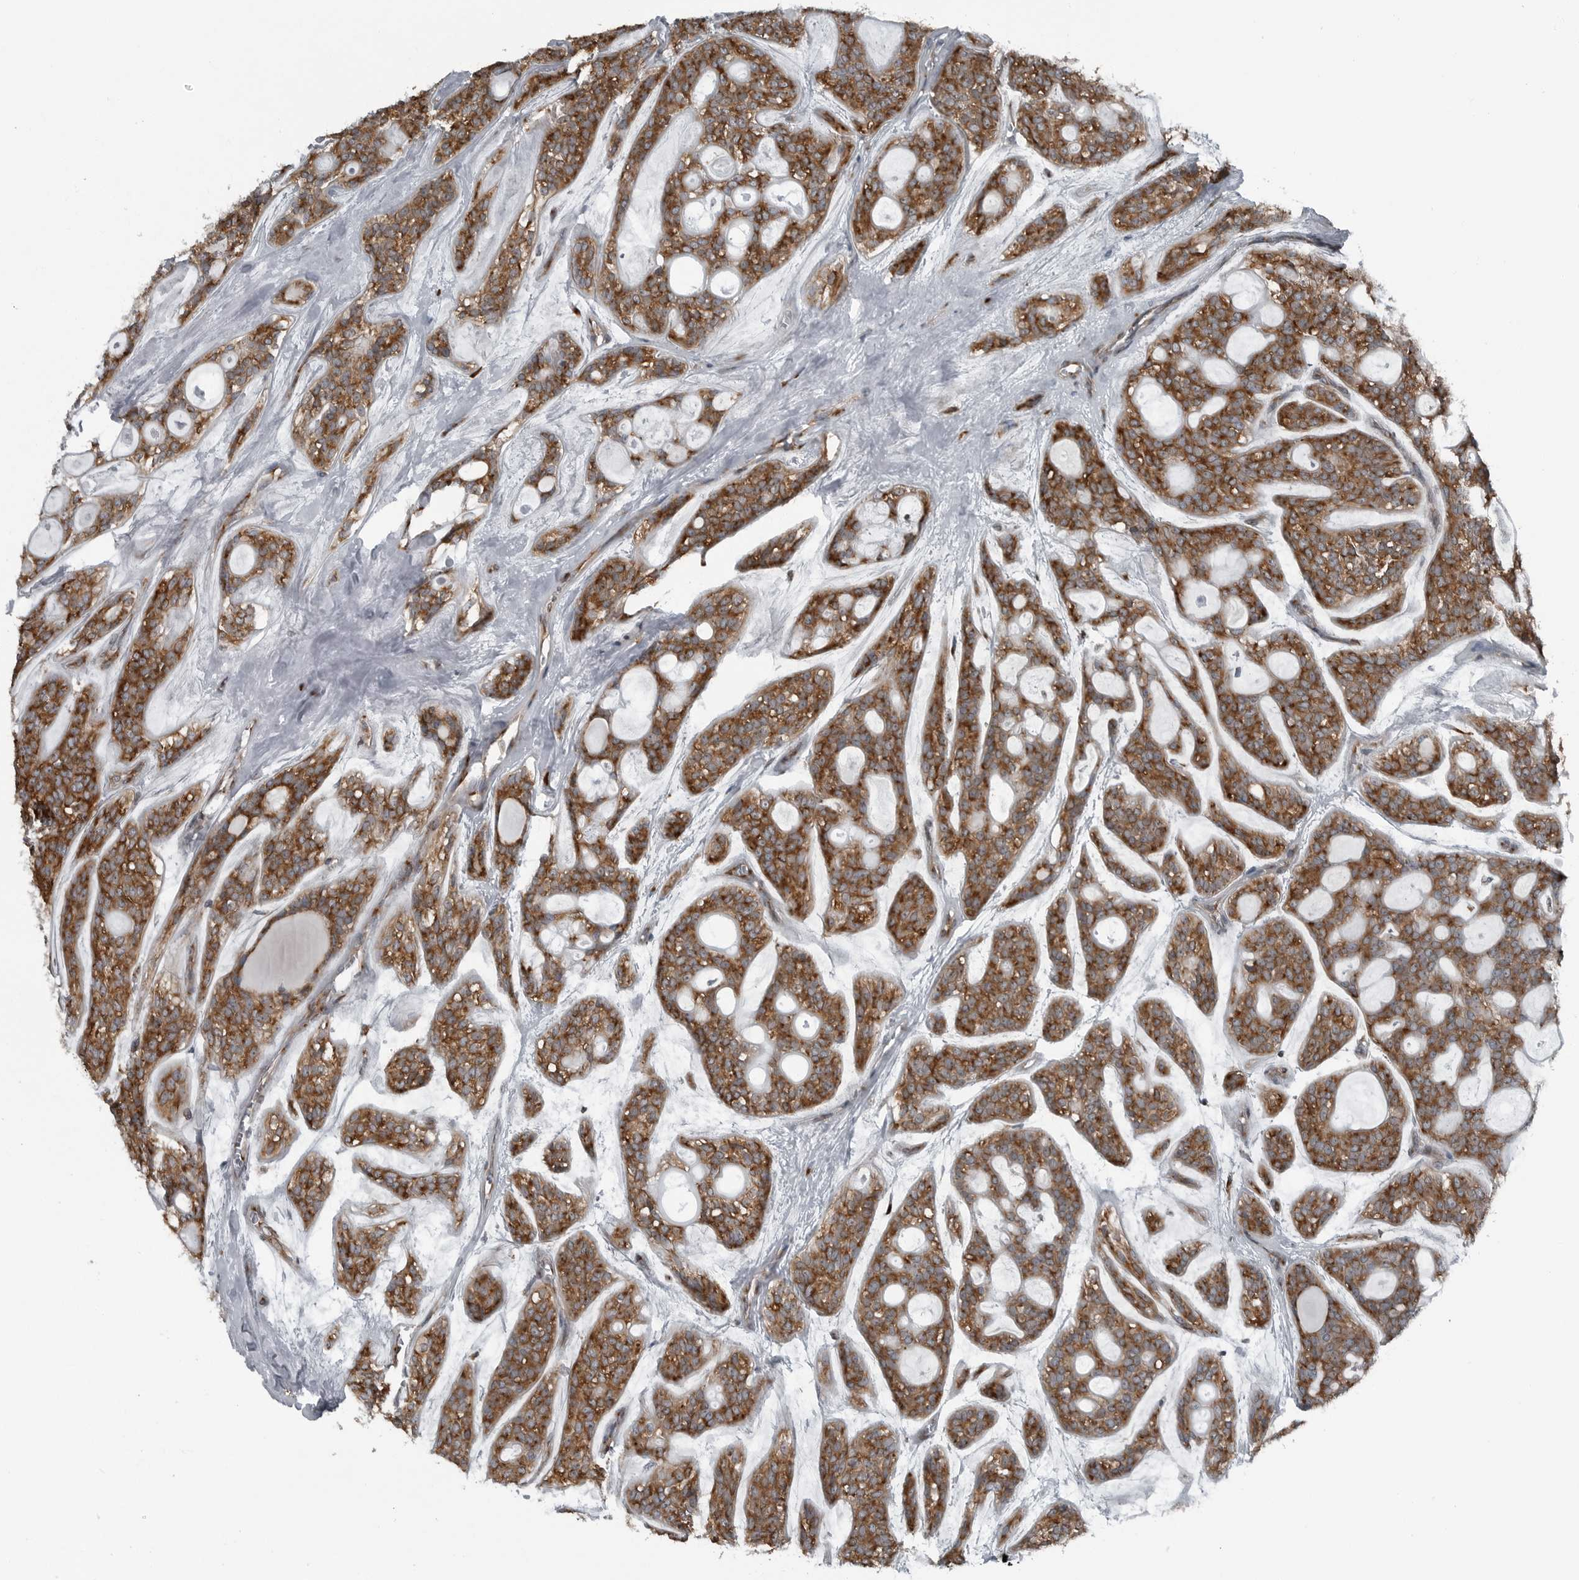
{"staining": {"intensity": "moderate", "quantity": ">75%", "location": "cytoplasmic/membranous"}, "tissue": "head and neck cancer", "cell_type": "Tumor cells", "image_type": "cancer", "snomed": [{"axis": "morphology", "description": "Adenocarcinoma, NOS"}, {"axis": "topography", "description": "Head-Neck"}], "caption": "This image shows immunohistochemistry staining of human head and neck cancer, with medium moderate cytoplasmic/membranous expression in approximately >75% of tumor cells.", "gene": "CEP85", "patient": {"sex": "male", "age": 66}}